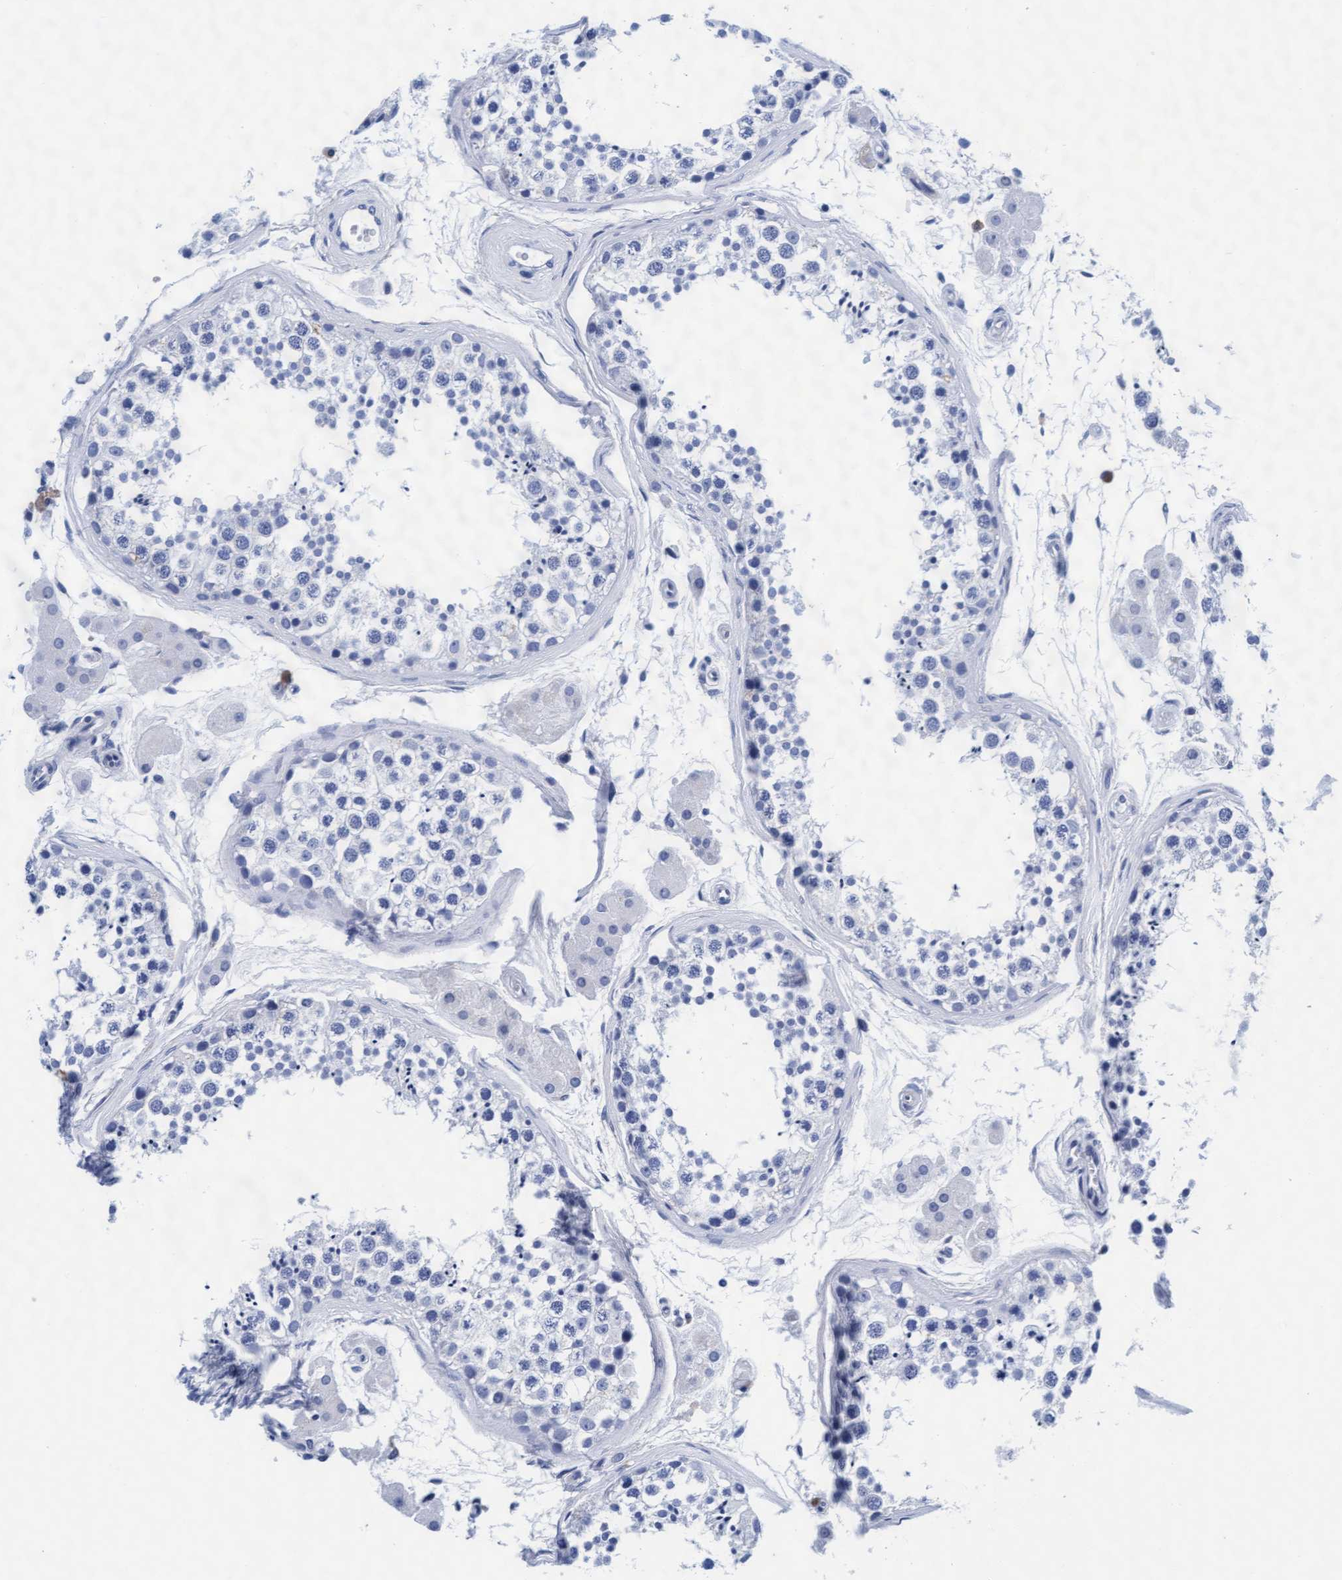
{"staining": {"intensity": "negative", "quantity": "none", "location": "none"}, "tissue": "testis", "cell_type": "Cells in seminiferous ducts", "image_type": "normal", "snomed": [{"axis": "morphology", "description": "Normal tissue, NOS"}, {"axis": "topography", "description": "Testis"}], "caption": "Immunohistochemical staining of unremarkable testis reveals no significant staining in cells in seminiferous ducts.", "gene": "ARSG", "patient": {"sex": "male", "age": 56}}